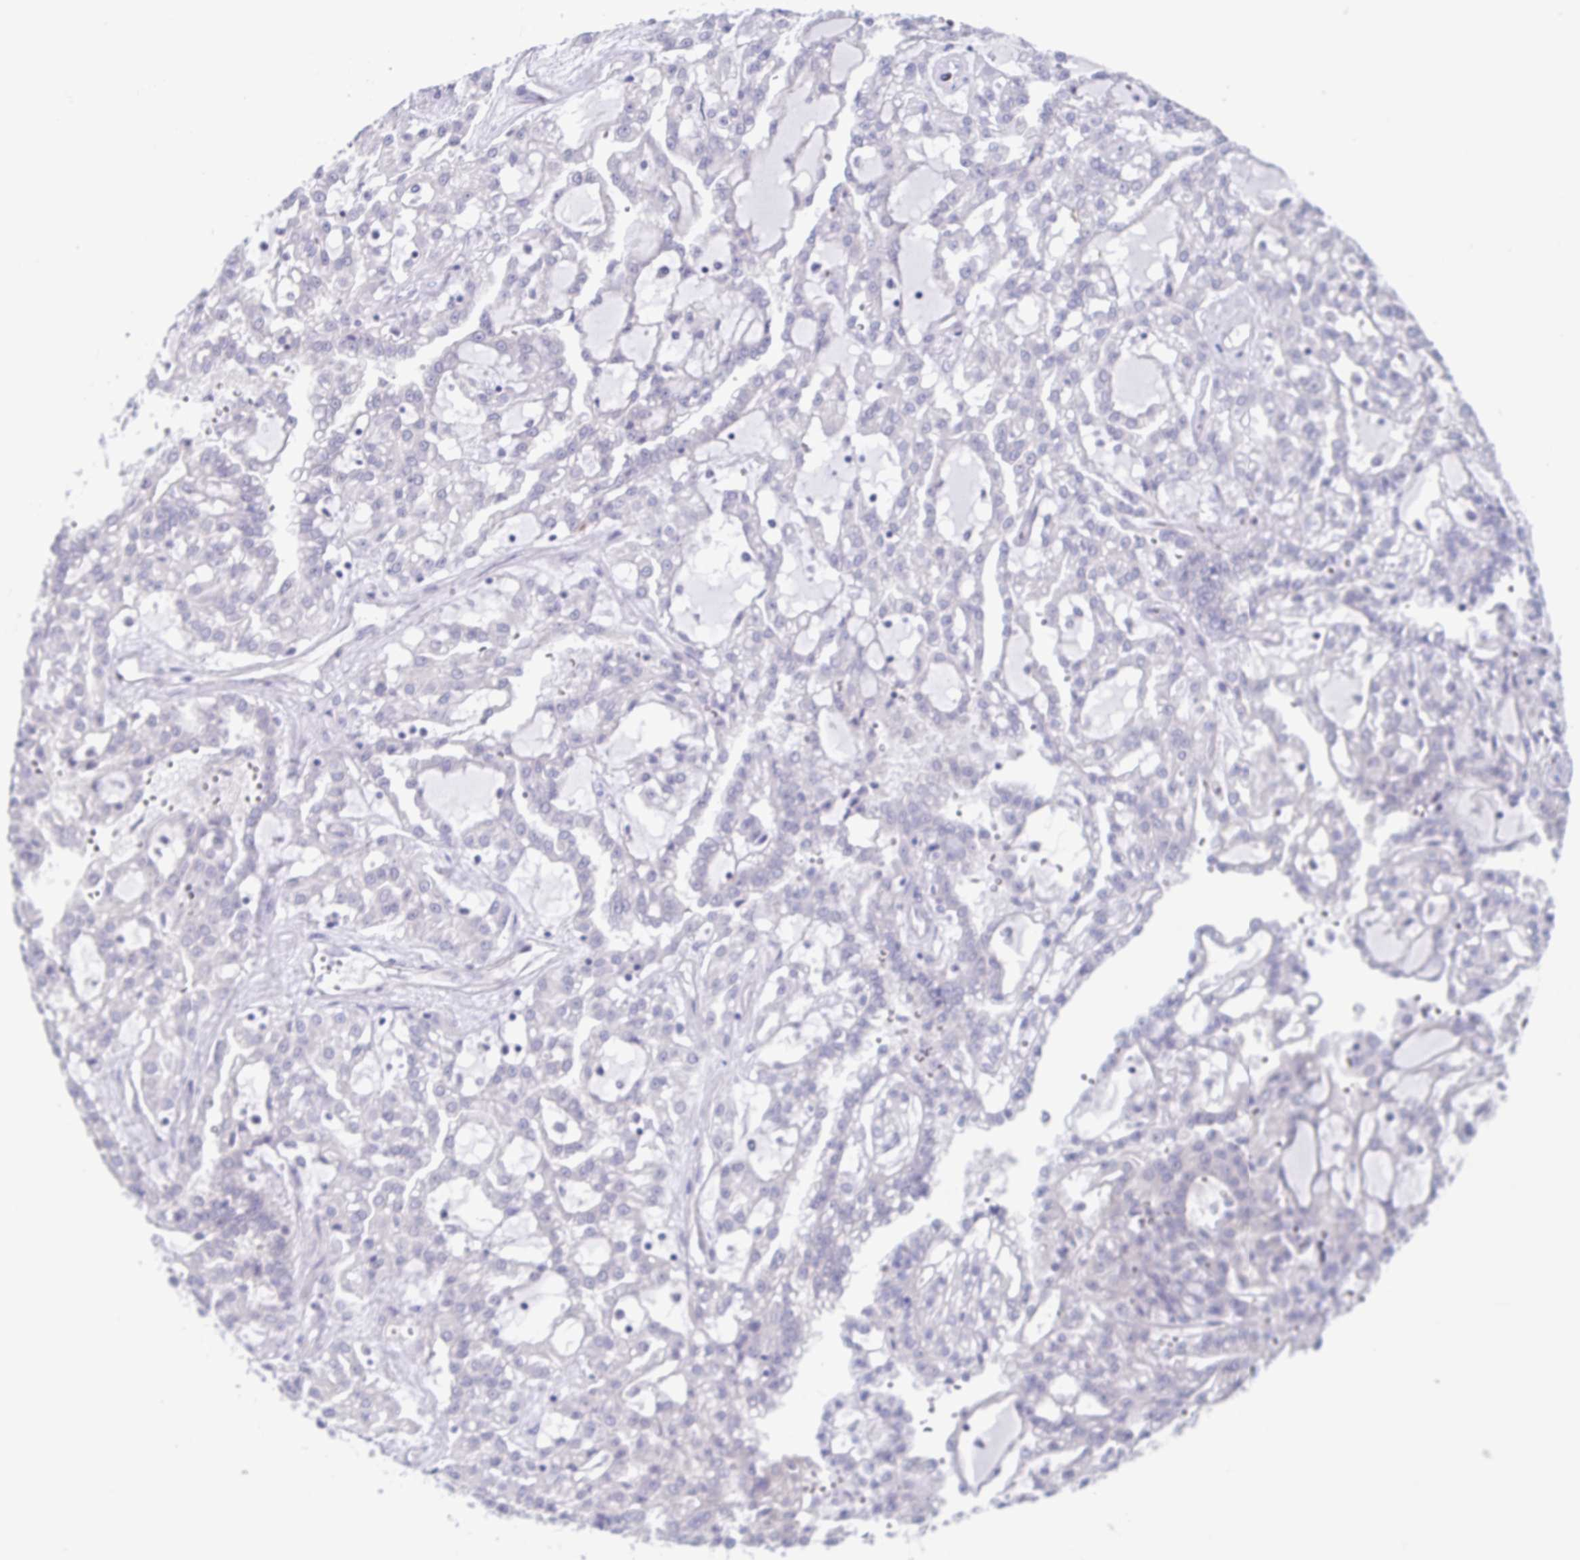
{"staining": {"intensity": "negative", "quantity": "none", "location": "none"}, "tissue": "renal cancer", "cell_type": "Tumor cells", "image_type": "cancer", "snomed": [{"axis": "morphology", "description": "Adenocarcinoma, NOS"}, {"axis": "topography", "description": "Kidney"}], "caption": "The image exhibits no staining of tumor cells in renal cancer. (Brightfield microscopy of DAB (3,3'-diaminobenzidine) IHC at high magnification).", "gene": "TEX12", "patient": {"sex": "male", "age": 63}}